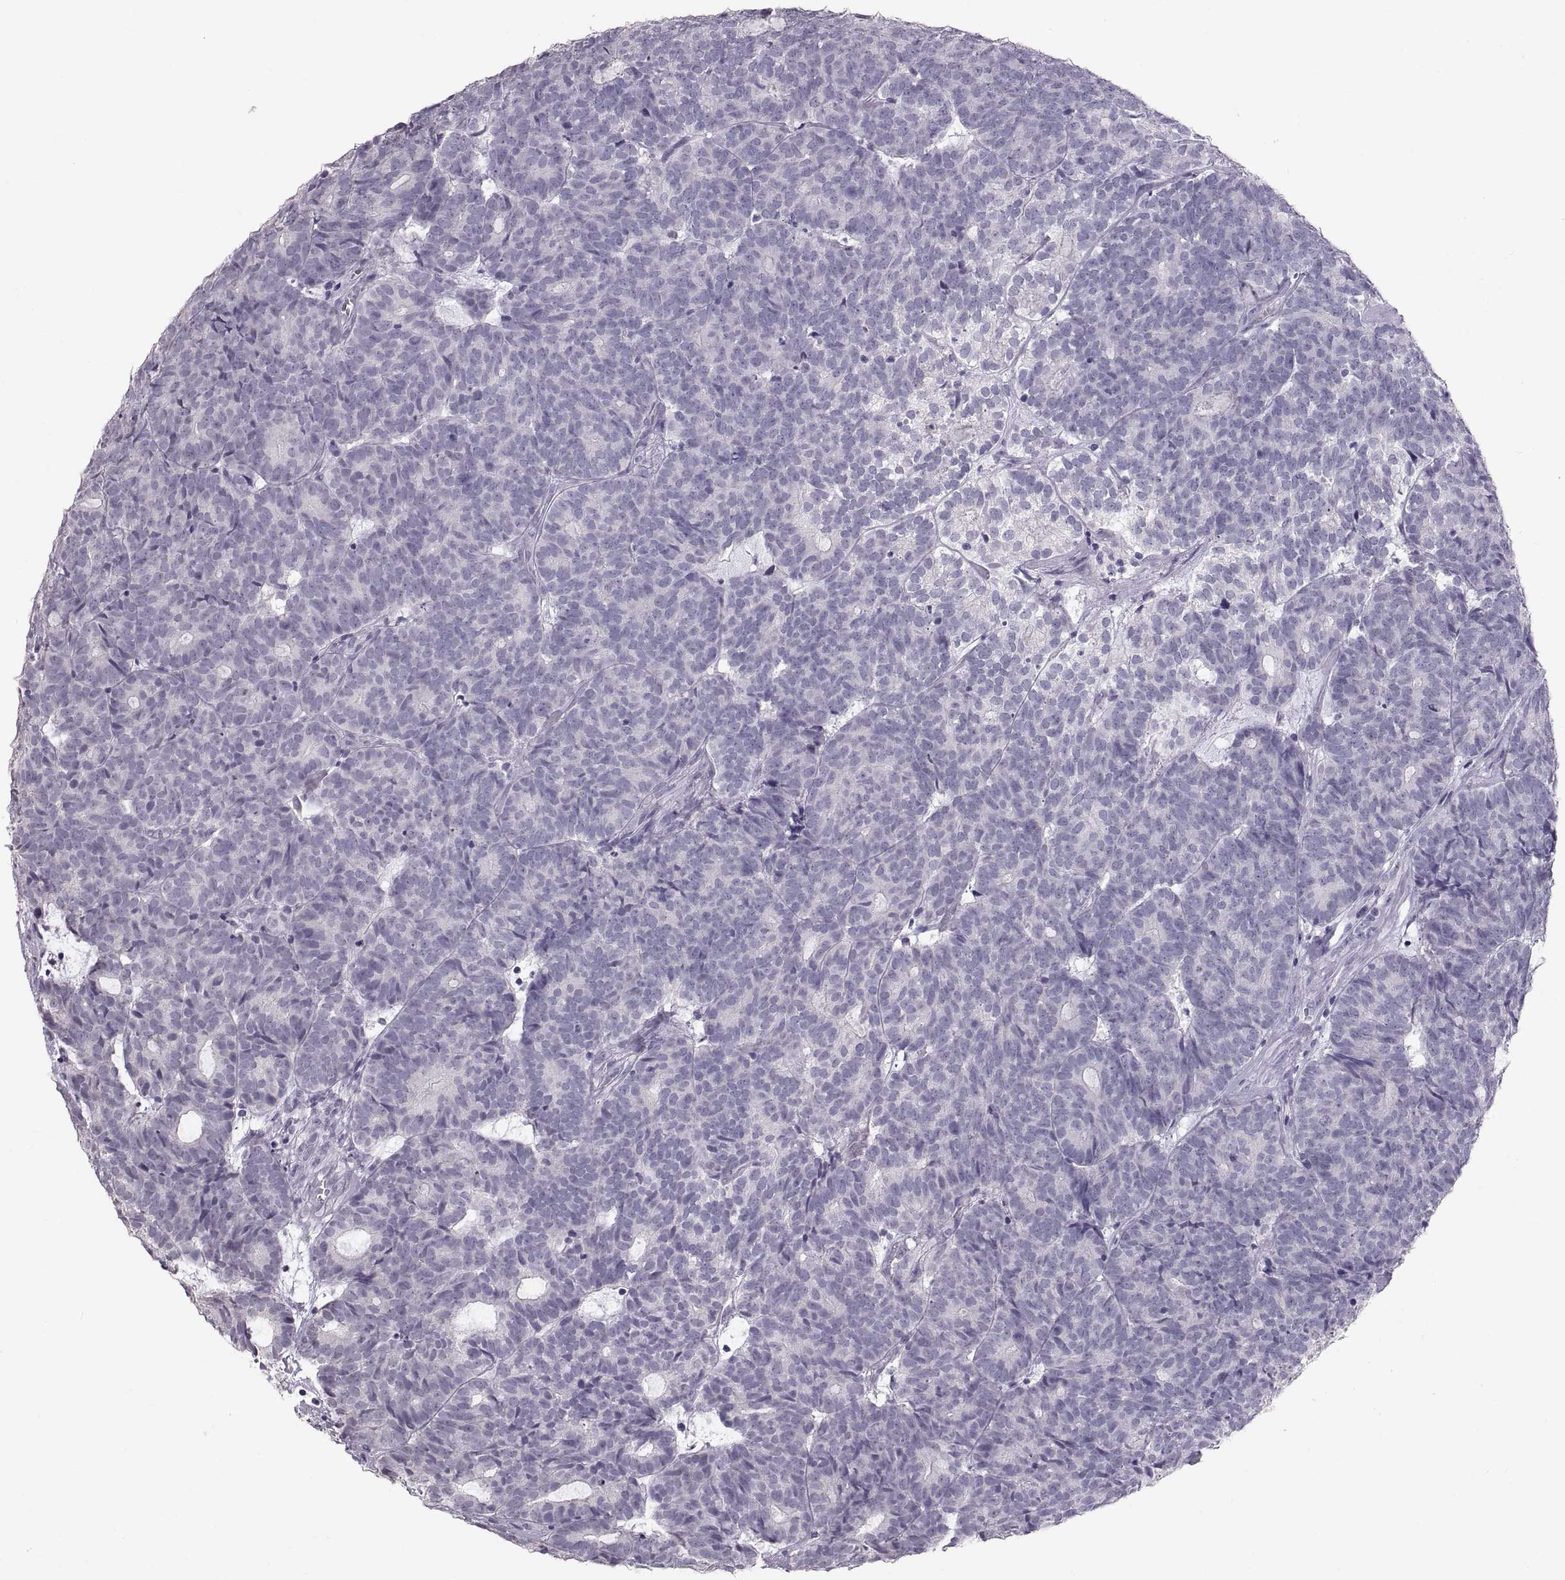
{"staining": {"intensity": "negative", "quantity": "none", "location": "none"}, "tissue": "head and neck cancer", "cell_type": "Tumor cells", "image_type": "cancer", "snomed": [{"axis": "morphology", "description": "Adenocarcinoma, NOS"}, {"axis": "topography", "description": "Head-Neck"}], "caption": "Tumor cells are negative for protein expression in human adenocarcinoma (head and neck). (DAB immunohistochemistry, high magnification).", "gene": "SPACDR", "patient": {"sex": "female", "age": 81}}